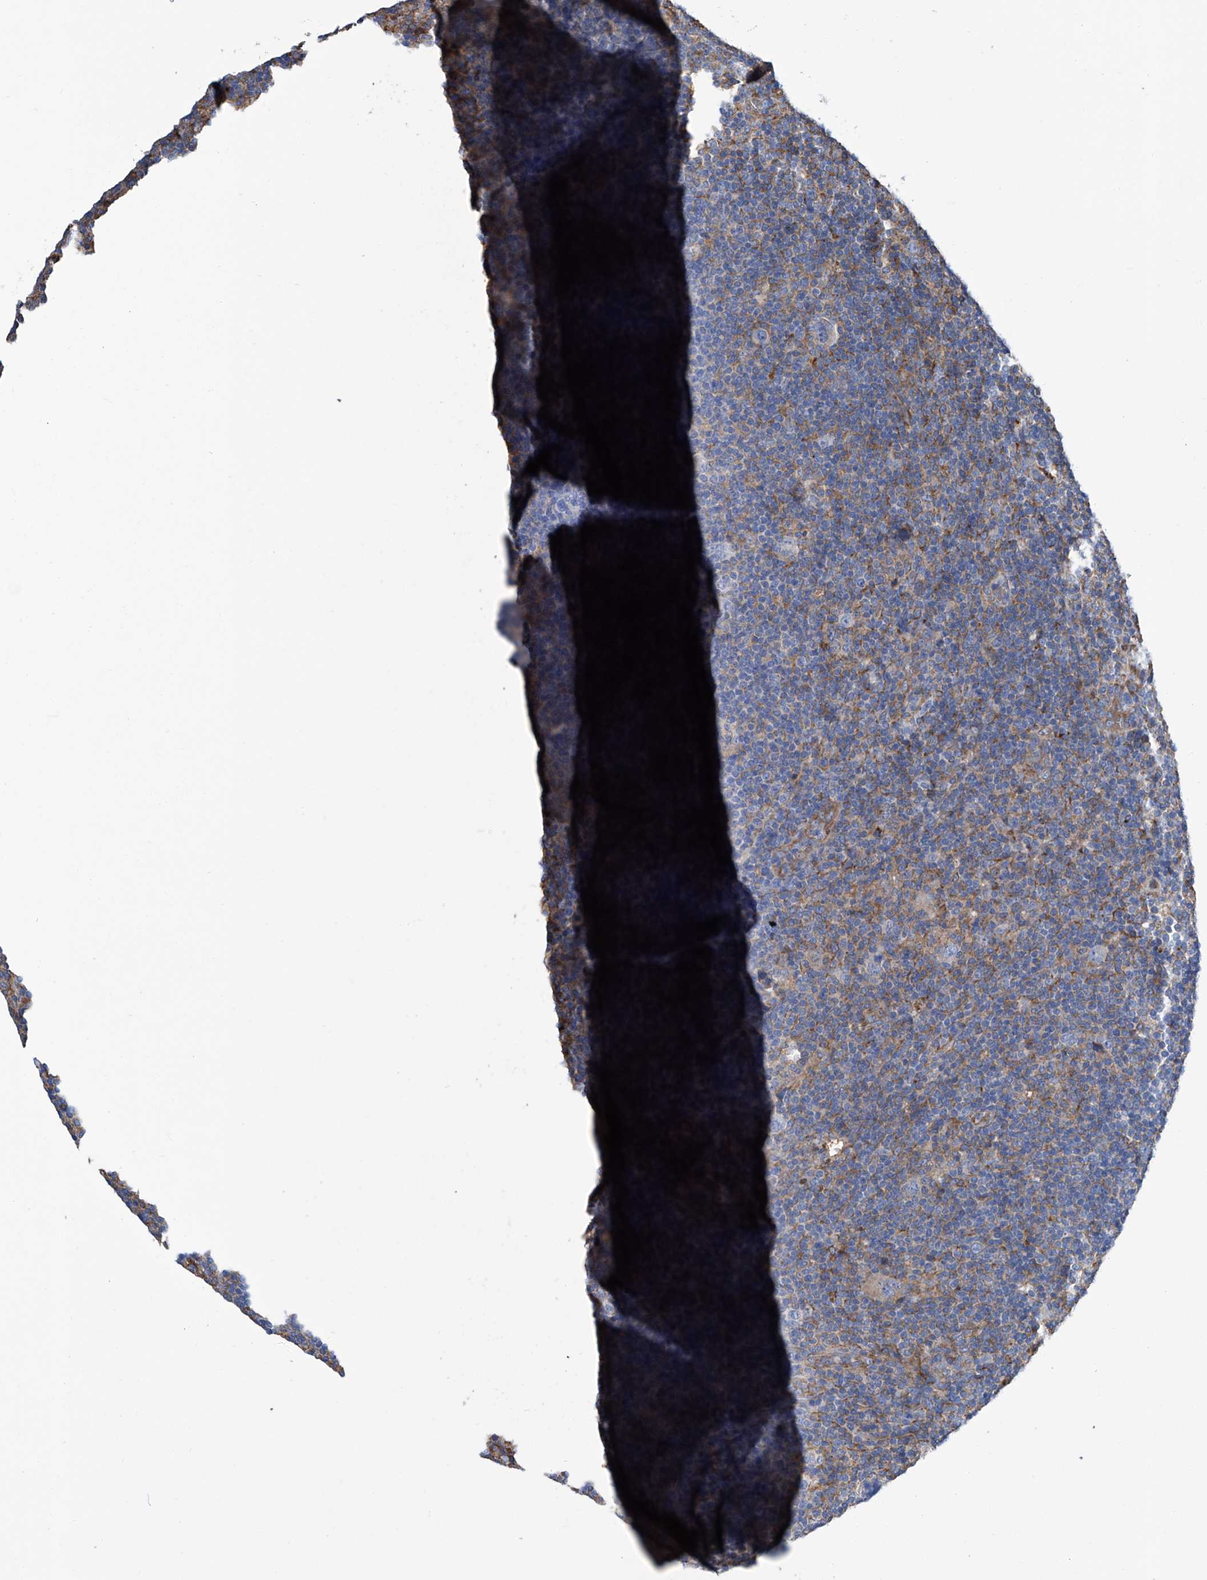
{"staining": {"intensity": "negative", "quantity": "none", "location": "none"}, "tissue": "lymphoma", "cell_type": "Tumor cells", "image_type": "cancer", "snomed": [{"axis": "morphology", "description": "Hodgkin's disease, NOS"}, {"axis": "topography", "description": "Lymph node"}], "caption": "This is a photomicrograph of immunohistochemistry staining of lymphoma, which shows no expression in tumor cells.", "gene": "GPT", "patient": {"sex": "female", "age": 57}}